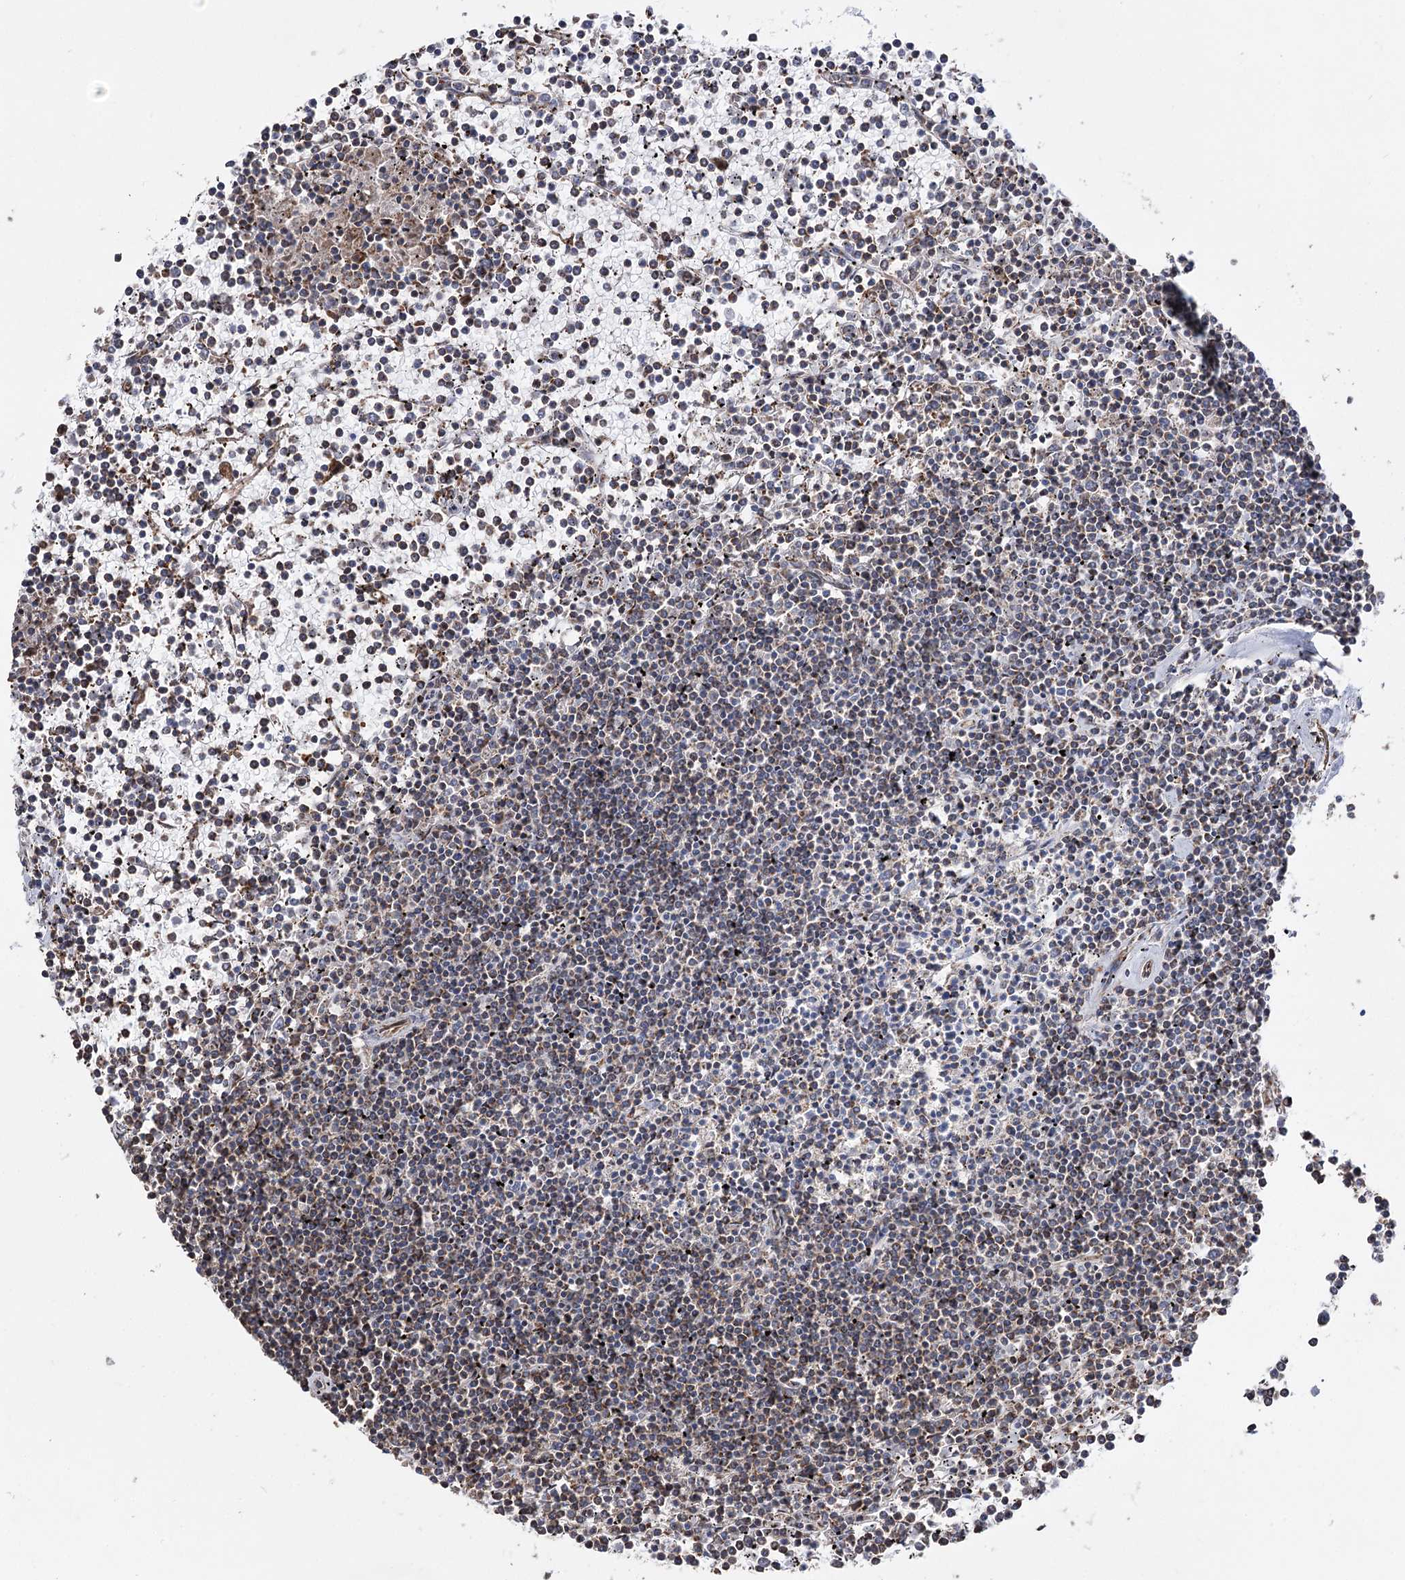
{"staining": {"intensity": "weak", "quantity": "25%-75%", "location": "cytoplasmic/membranous"}, "tissue": "lymphoma", "cell_type": "Tumor cells", "image_type": "cancer", "snomed": [{"axis": "morphology", "description": "Malignant lymphoma, non-Hodgkin's type, Low grade"}, {"axis": "topography", "description": "Spleen"}], "caption": "Human lymphoma stained for a protein (brown) demonstrates weak cytoplasmic/membranous positive positivity in approximately 25%-75% of tumor cells.", "gene": "ARHGAP20", "patient": {"sex": "female", "age": 19}}